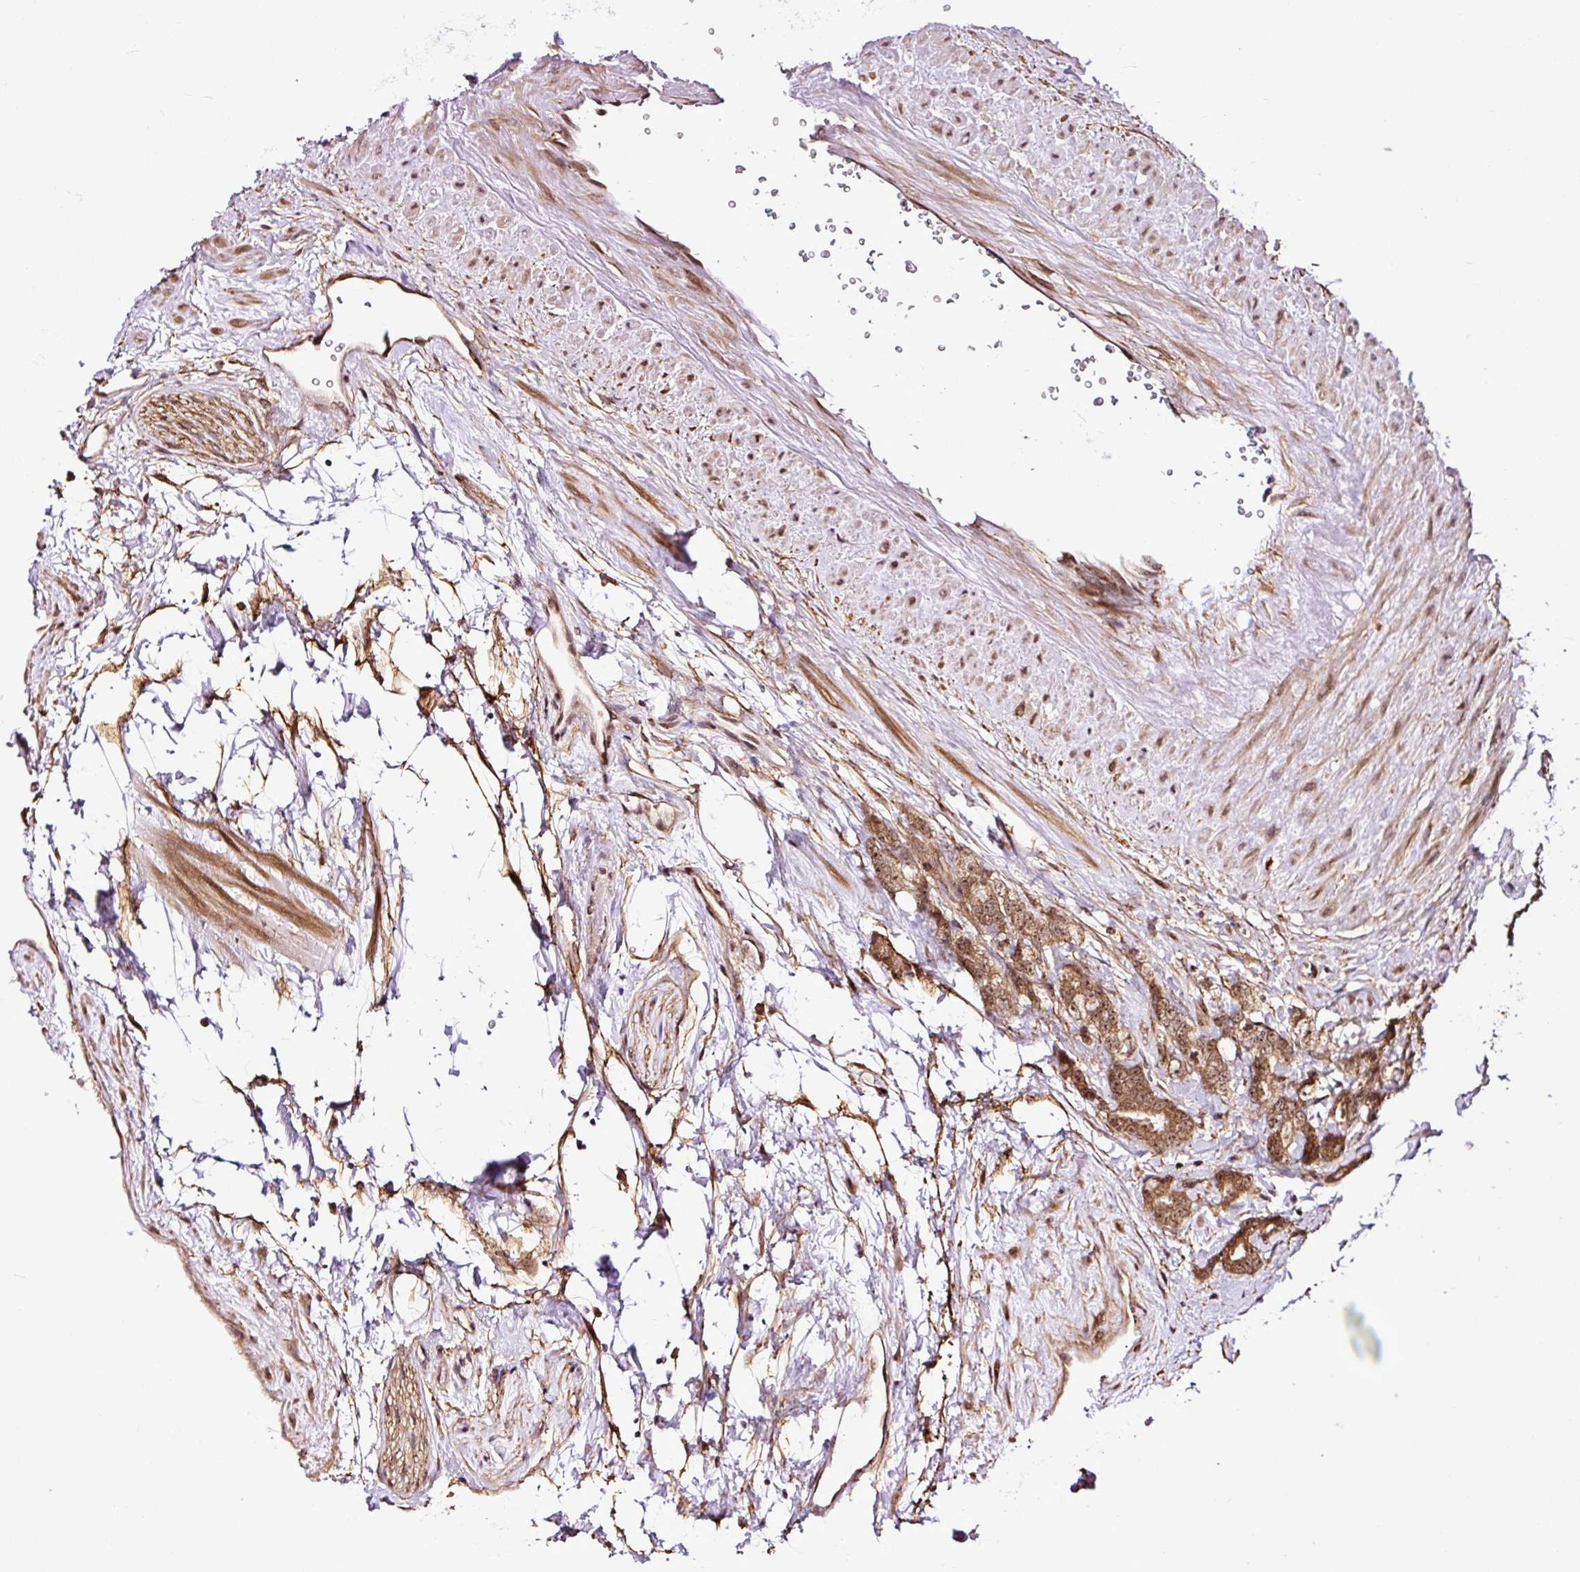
{"staining": {"intensity": "moderate", "quantity": ">75%", "location": "cytoplasmic/membranous,nuclear"}, "tissue": "prostate cancer", "cell_type": "Tumor cells", "image_type": "cancer", "snomed": [{"axis": "morphology", "description": "Adenocarcinoma, High grade"}, {"axis": "topography", "description": "Prostate"}], "caption": "Human prostate cancer stained with a protein marker exhibits moderate staining in tumor cells.", "gene": "FAM153A", "patient": {"sex": "male", "age": 62}}